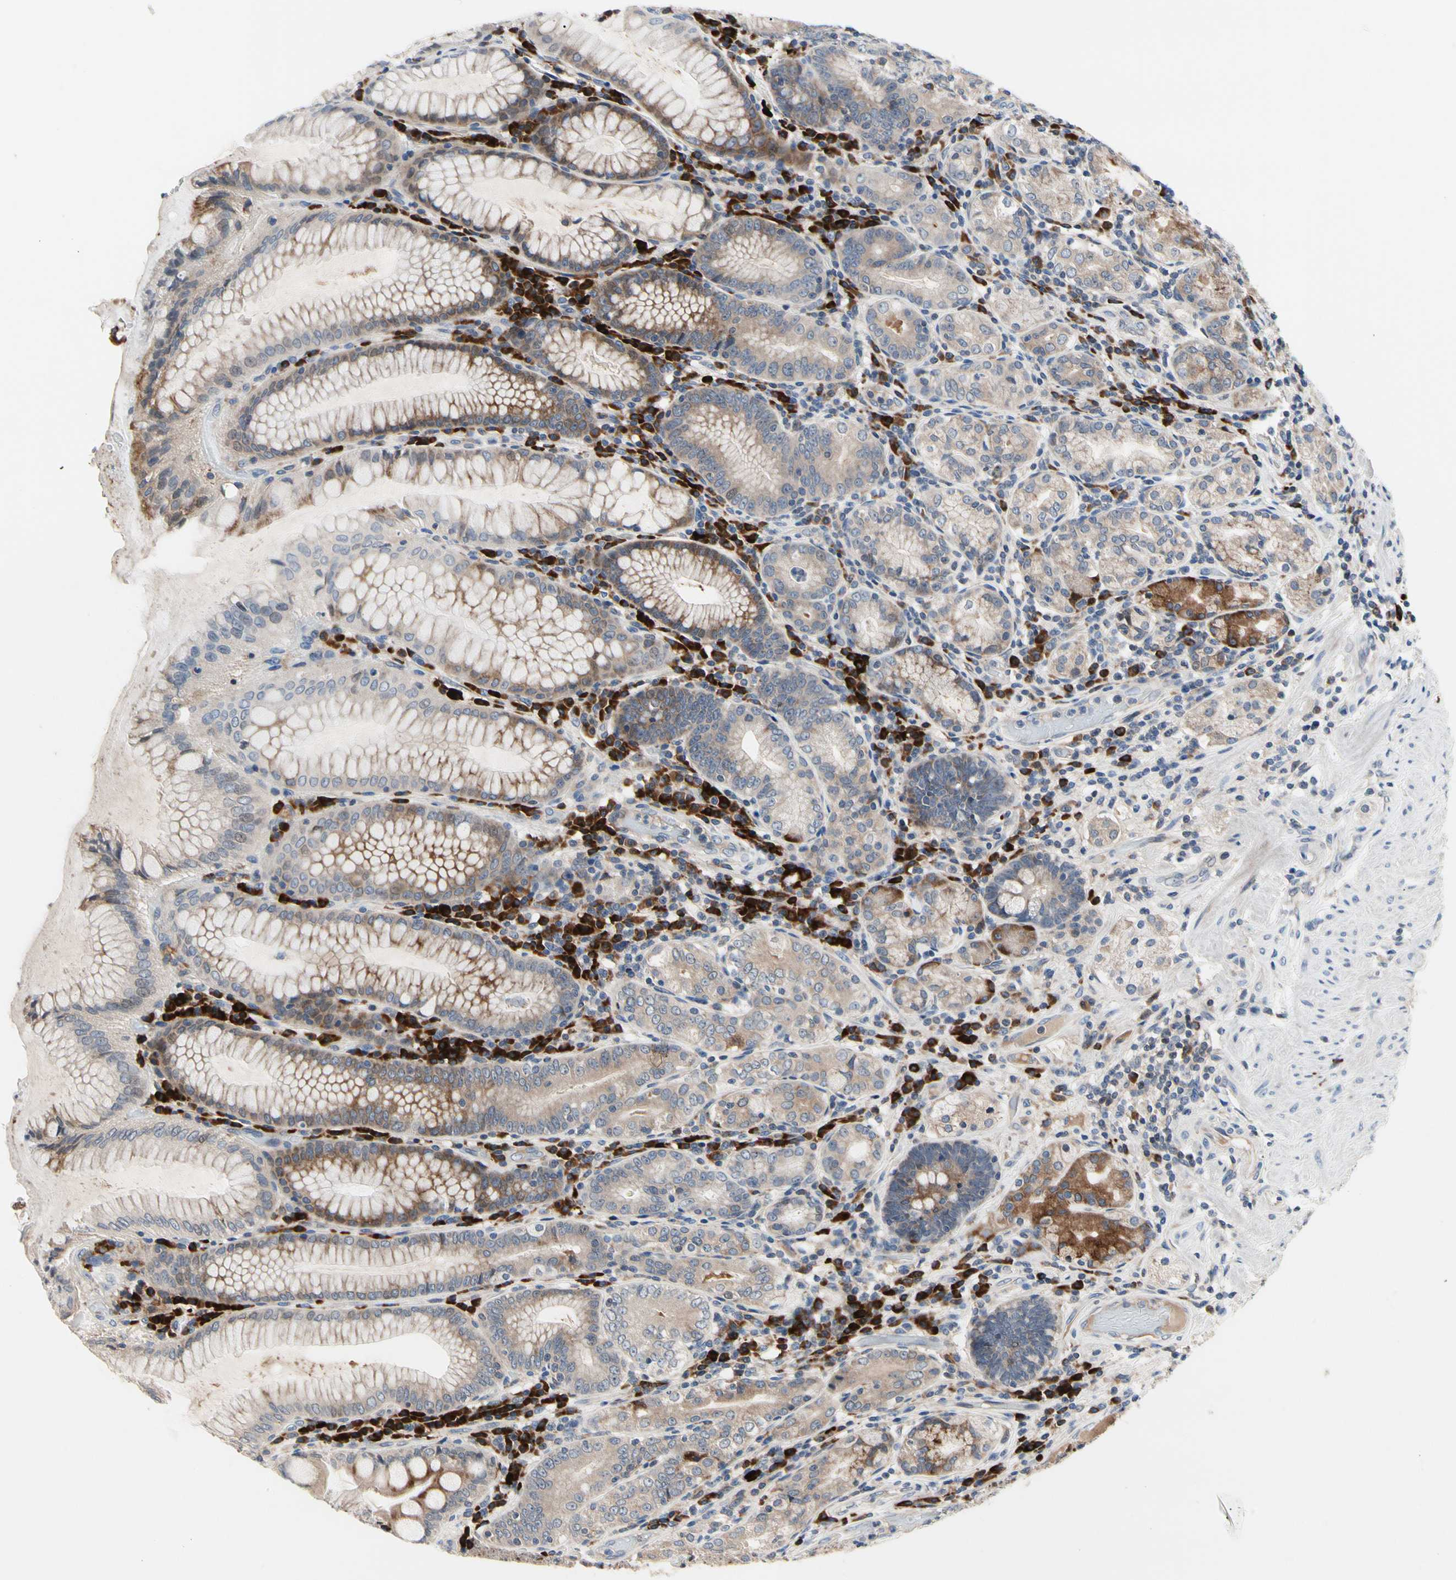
{"staining": {"intensity": "moderate", "quantity": ">75%", "location": "cytoplasmic/membranous"}, "tissue": "stomach", "cell_type": "Glandular cells", "image_type": "normal", "snomed": [{"axis": "morphology", "description": "Normal tissue, NOS"}, {"axis": "topography", "description": "Stomach, lower"}], "caption": "Protein staining of benign stomach demonstrates moderate cytoplasmic/membranous staining in about >75% of glandular cells.", "gene": "MMEL1", "patient": {"sex": "female", "age": 76}}